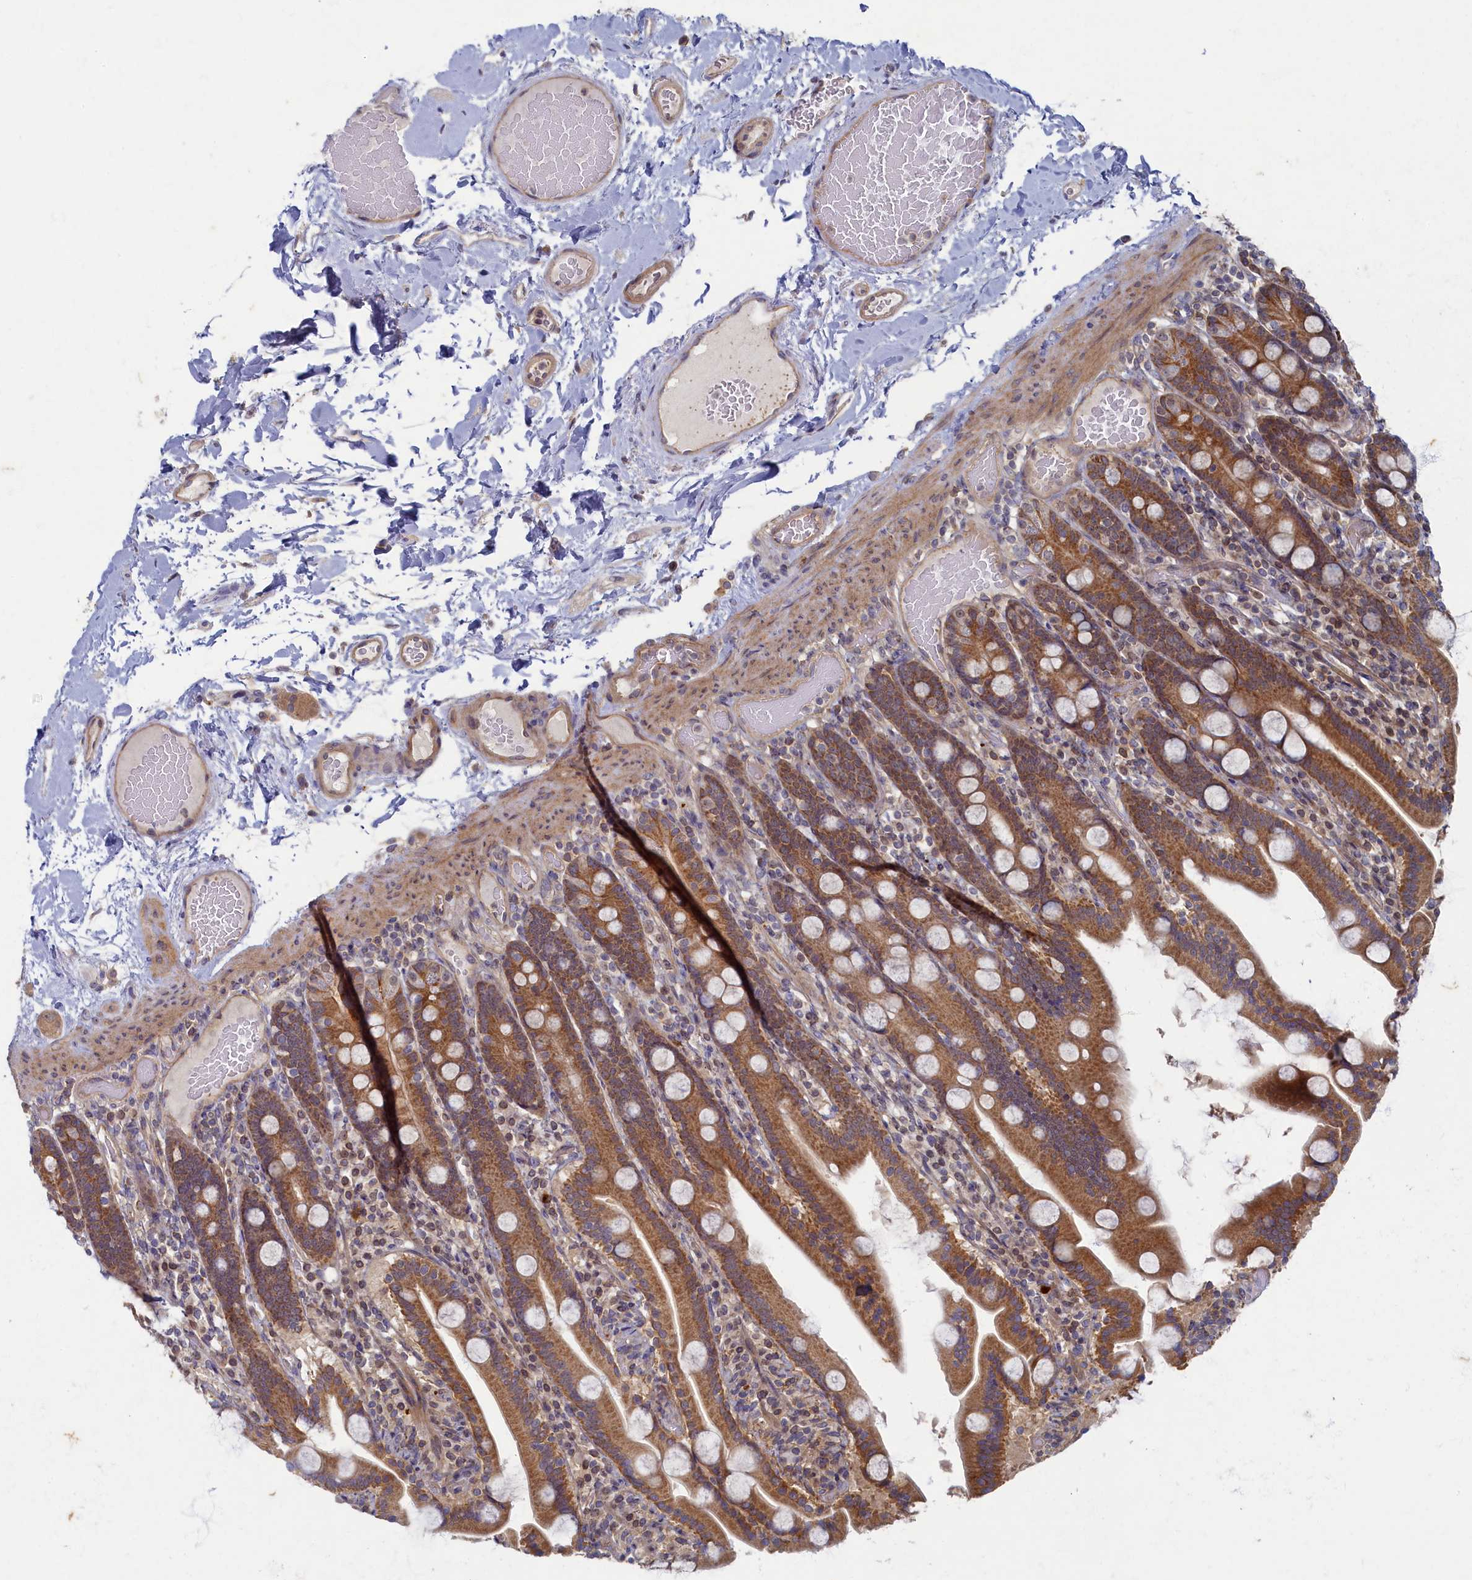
{"staining": {"intensity": "moderate", "quantity": ">75%", "location": "cytoplasmic/membranous"}, "tissue": "duodenum", "cell_type": "Glandular cells", "image_type": "normal", "snomed": [{"axis": "morphology", "description": "Normal tissue, NOS"}, {"axis": "topography", "description": "Duodenum"}], "caption": "Immunohistochemistry (IHC) of unremarkable duodenum reveals medium levels of moderate cytoplasmic/membranous expression in approximately >75% of glandular cells.", "gene": "WDR59", "patient": {"sex": "male", "age": 55}}